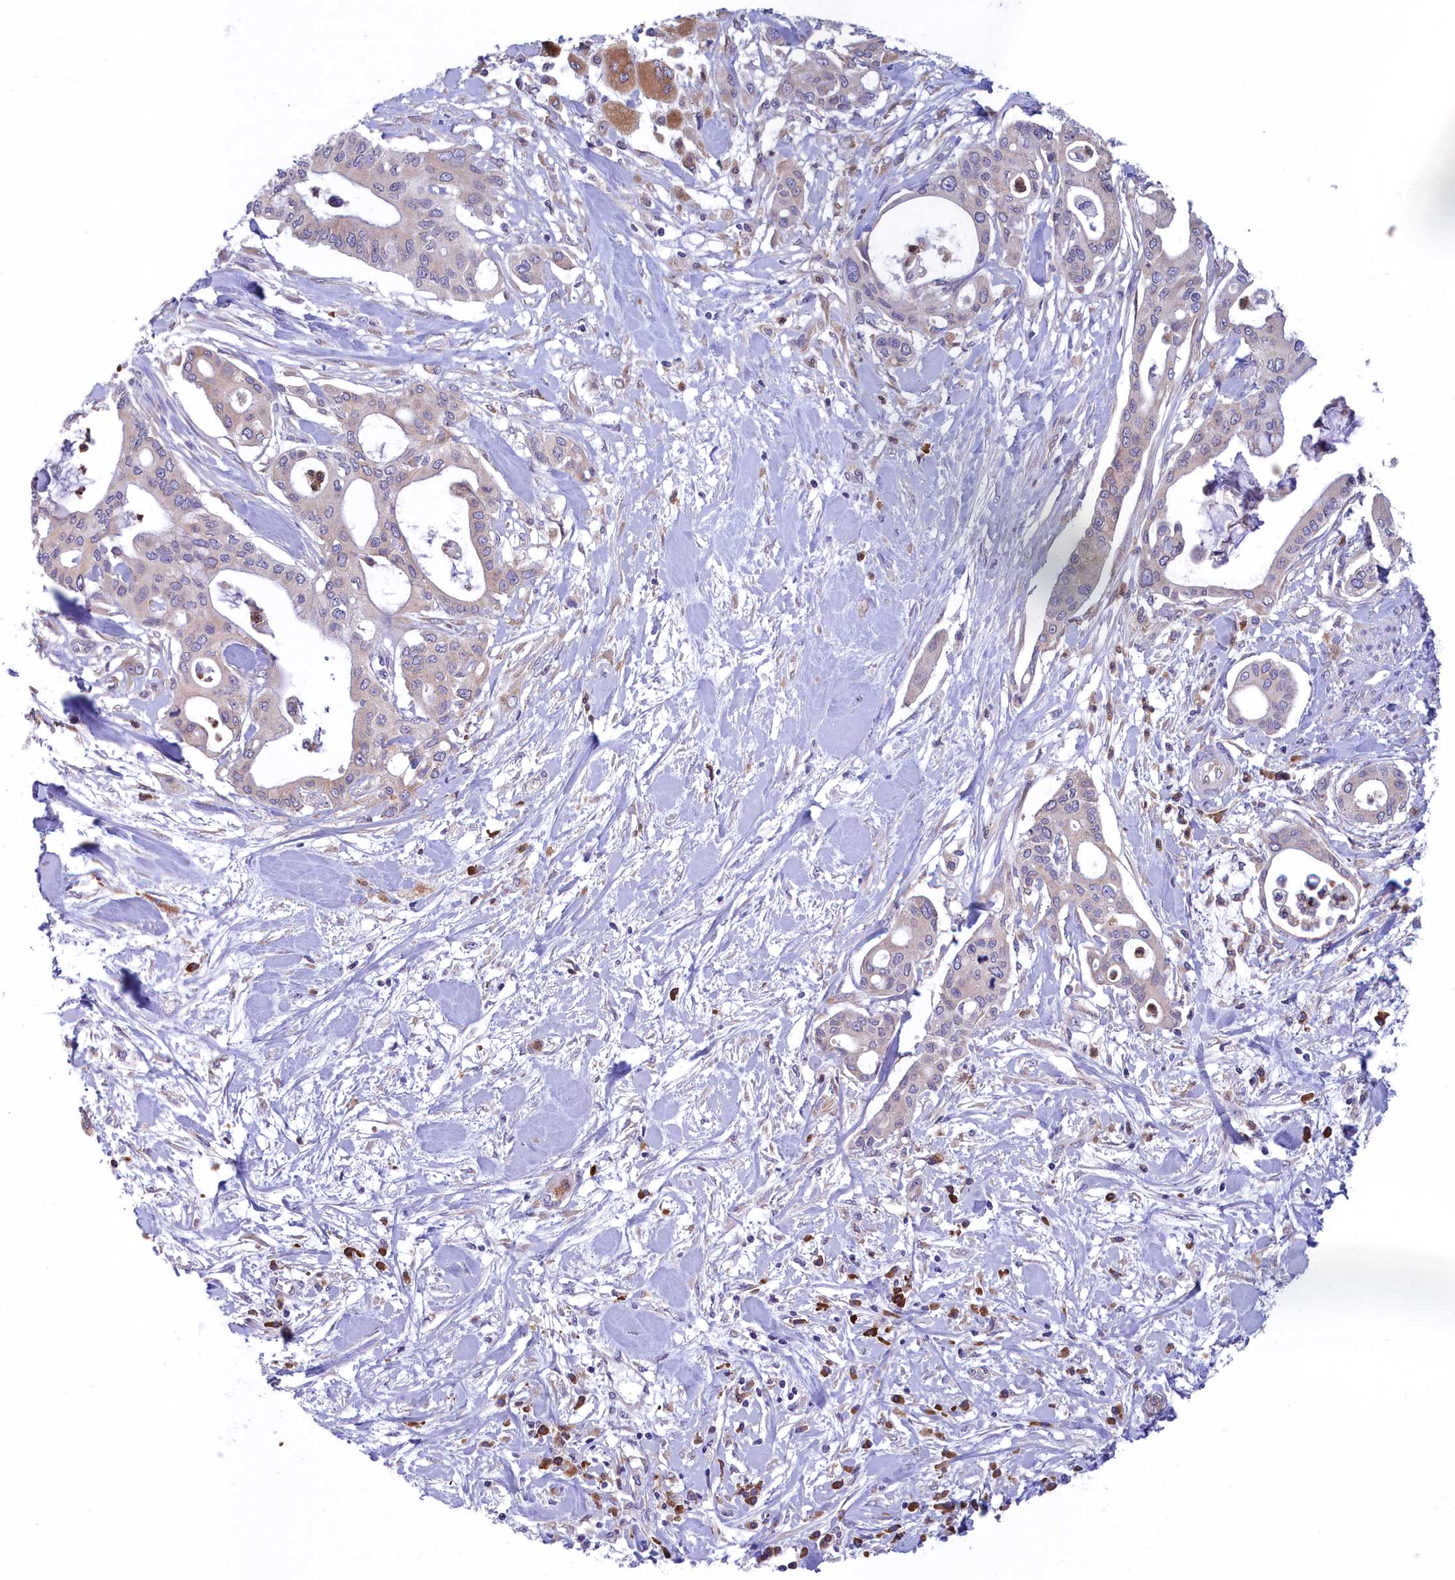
{"staining": {"intensity": "weak", "quantity": "25%-75%", "location": "cytoplasmic/membranous"}, "tissue": "pancreatic cancer", "cell_type": "Tumor cells", "image_type": "cancer", "snomed": [{"axis": "morphology", "description": "Adenocarcinoma, NOS"}, {"axis": "topography", "description": "Pancreas"}], "caption": "A brown stain shows weak cytoplasmic/membranous expression of a protein in pancreatic cancer tumor cells.", "gene": "HM13", "patient": {"sex": "male", "age": 46}}